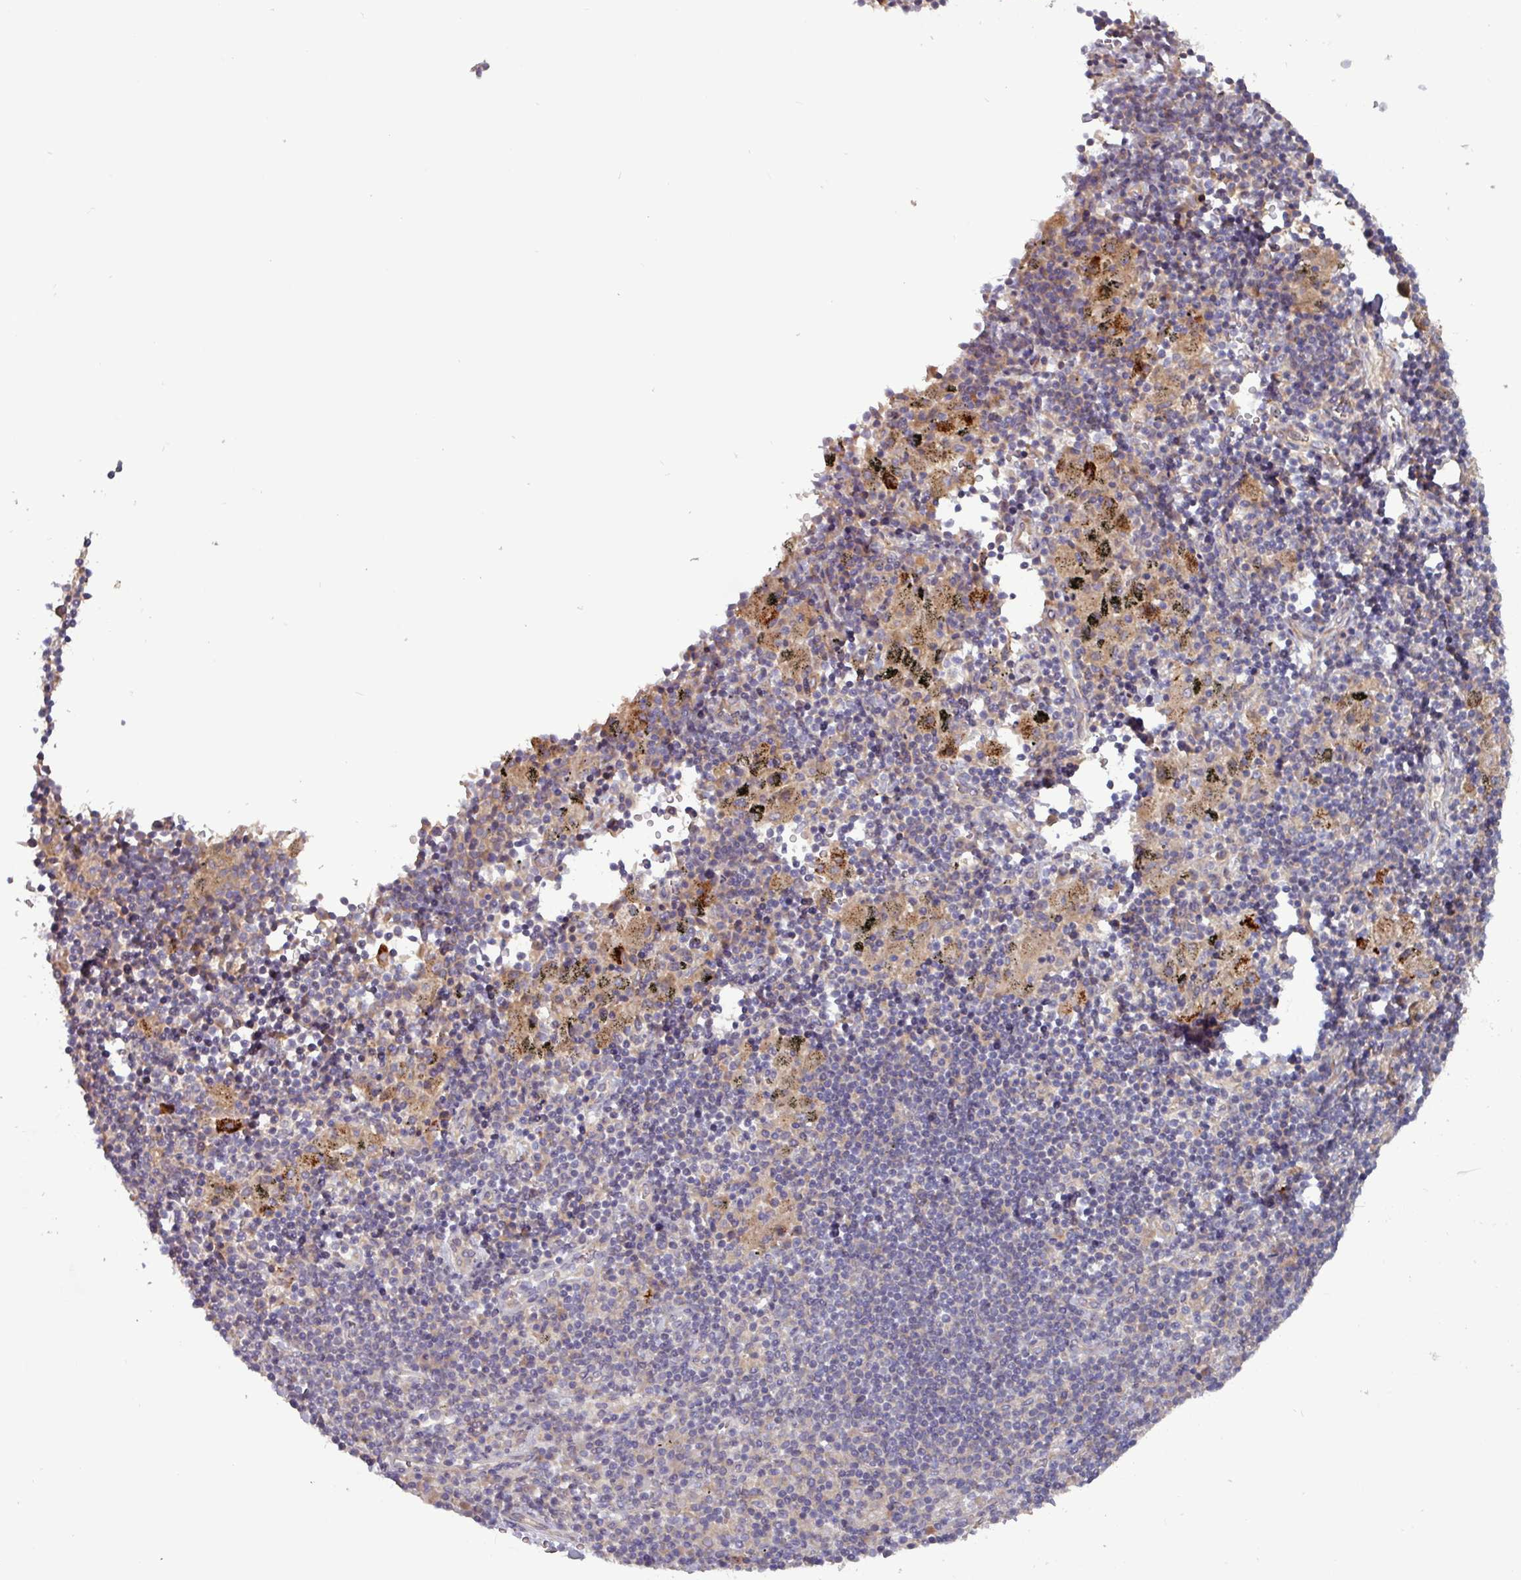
{"staining": {"intensity": "moderate", "quantity": "<25%", "location": "cytoplasmic/membranous"}, "tissue": "adipose tissue", "cell_type": "Adipocytes", "image_type": "normal", "snomed": [{"axis": "morphology", "description": "Normal tissue, NOS"}, {"axis": "topography", "description": "Lymph node"}, {"axis": "topography", "description": "Cartilage tissue"}, {"axis": "topography", "description": "Bronchus"}], "caption": "IHC of unremarkable adipose tissue shows low levels of moderate cytoplasmic/membranous expression in approximately <25% of adipocytes. IHC stains the protein in brown and the nuclei are stained blue.", "gene": "PLIN2", "patient": {"sex": "male", "age": 63}}